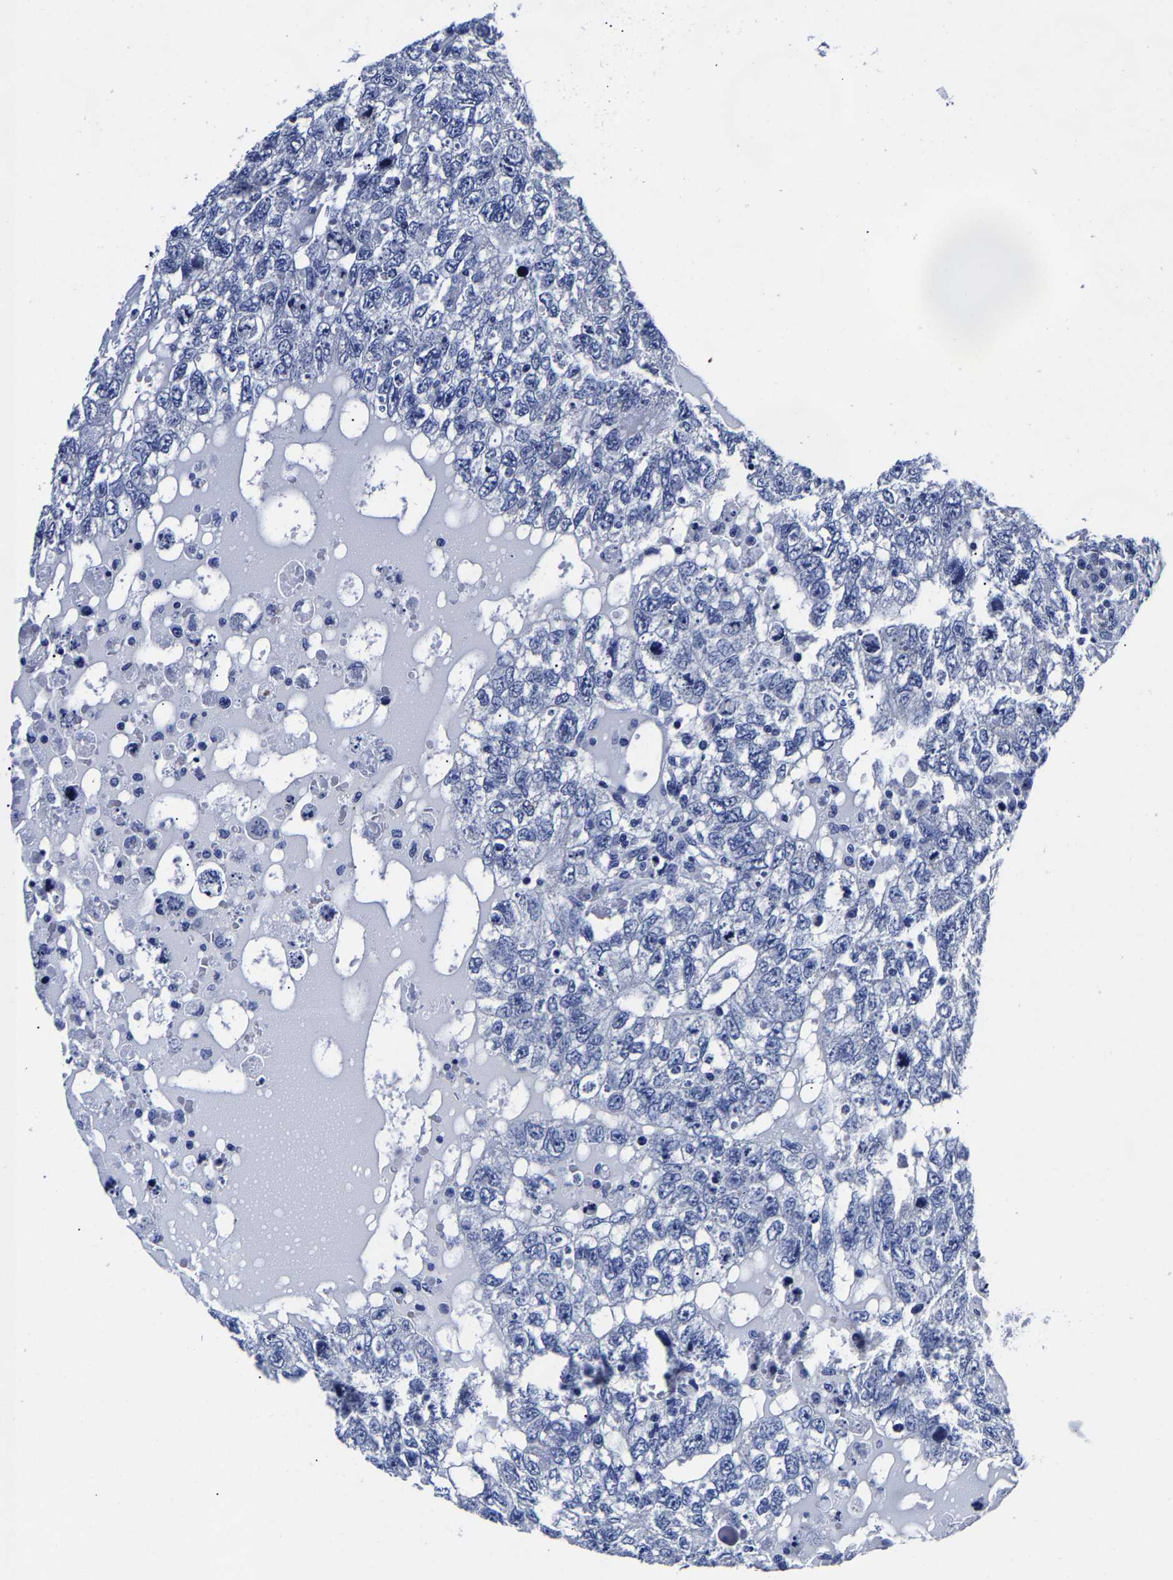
{"staining": {"intensity": "negative", "quantity": "none", "location": "none"}, "tissue": "testis cancer", "cell_type": "Tumor cells", "image_type": "cancer", "snomed": [{"axis": "morphology", "description": "Carcinoma, Embryonal, NOS"}, {"axis": "topography", "description": "Testis"}], "caption": "Human embryonal carcinoma (testis) stained for a protein using immunohistochemistry demonstrates no staining in tumor cells.", "gene": "CPA2", "patient": {"sex": "male", "age": 36}}